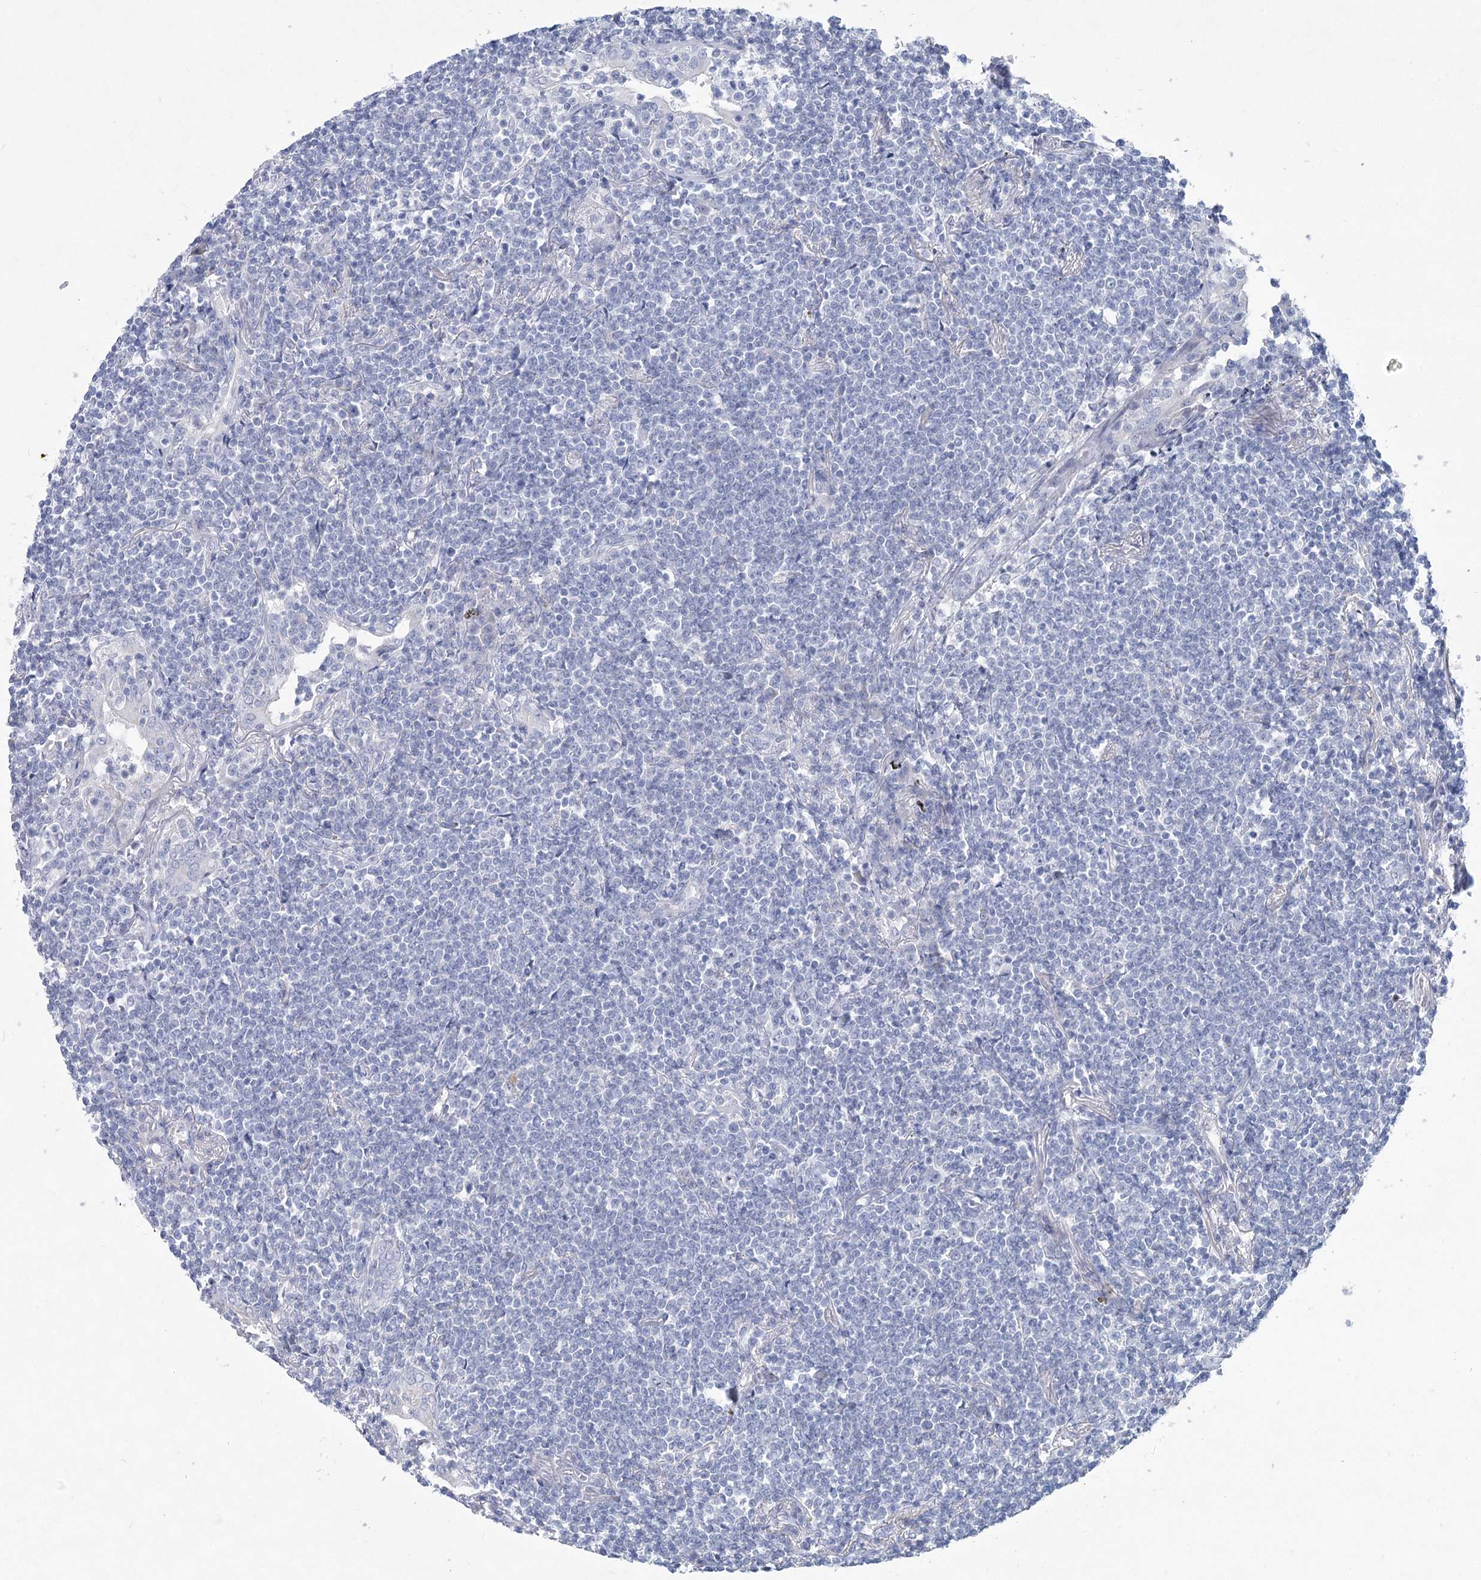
{"staining": {"intensity": "negative", "quantity": "none", "location": "none"}, "tissue": "lymphoma", "cell_type": "Tumor cells", "image_type": "cancer", "snomed": [{"axis": "morphology", "description": "Malignant lymphoma, non-Hodgkin's type, Low grade"}, {"axis": "topography", "description": "Lung"}], "caption": "Immunohistochemistry of human low-grade malignant lymphoma, non-Hodgkin's type displays no expression in tumor cells.", "gene": "WDR74", "patient": {"sex": "female", "age": 71}}